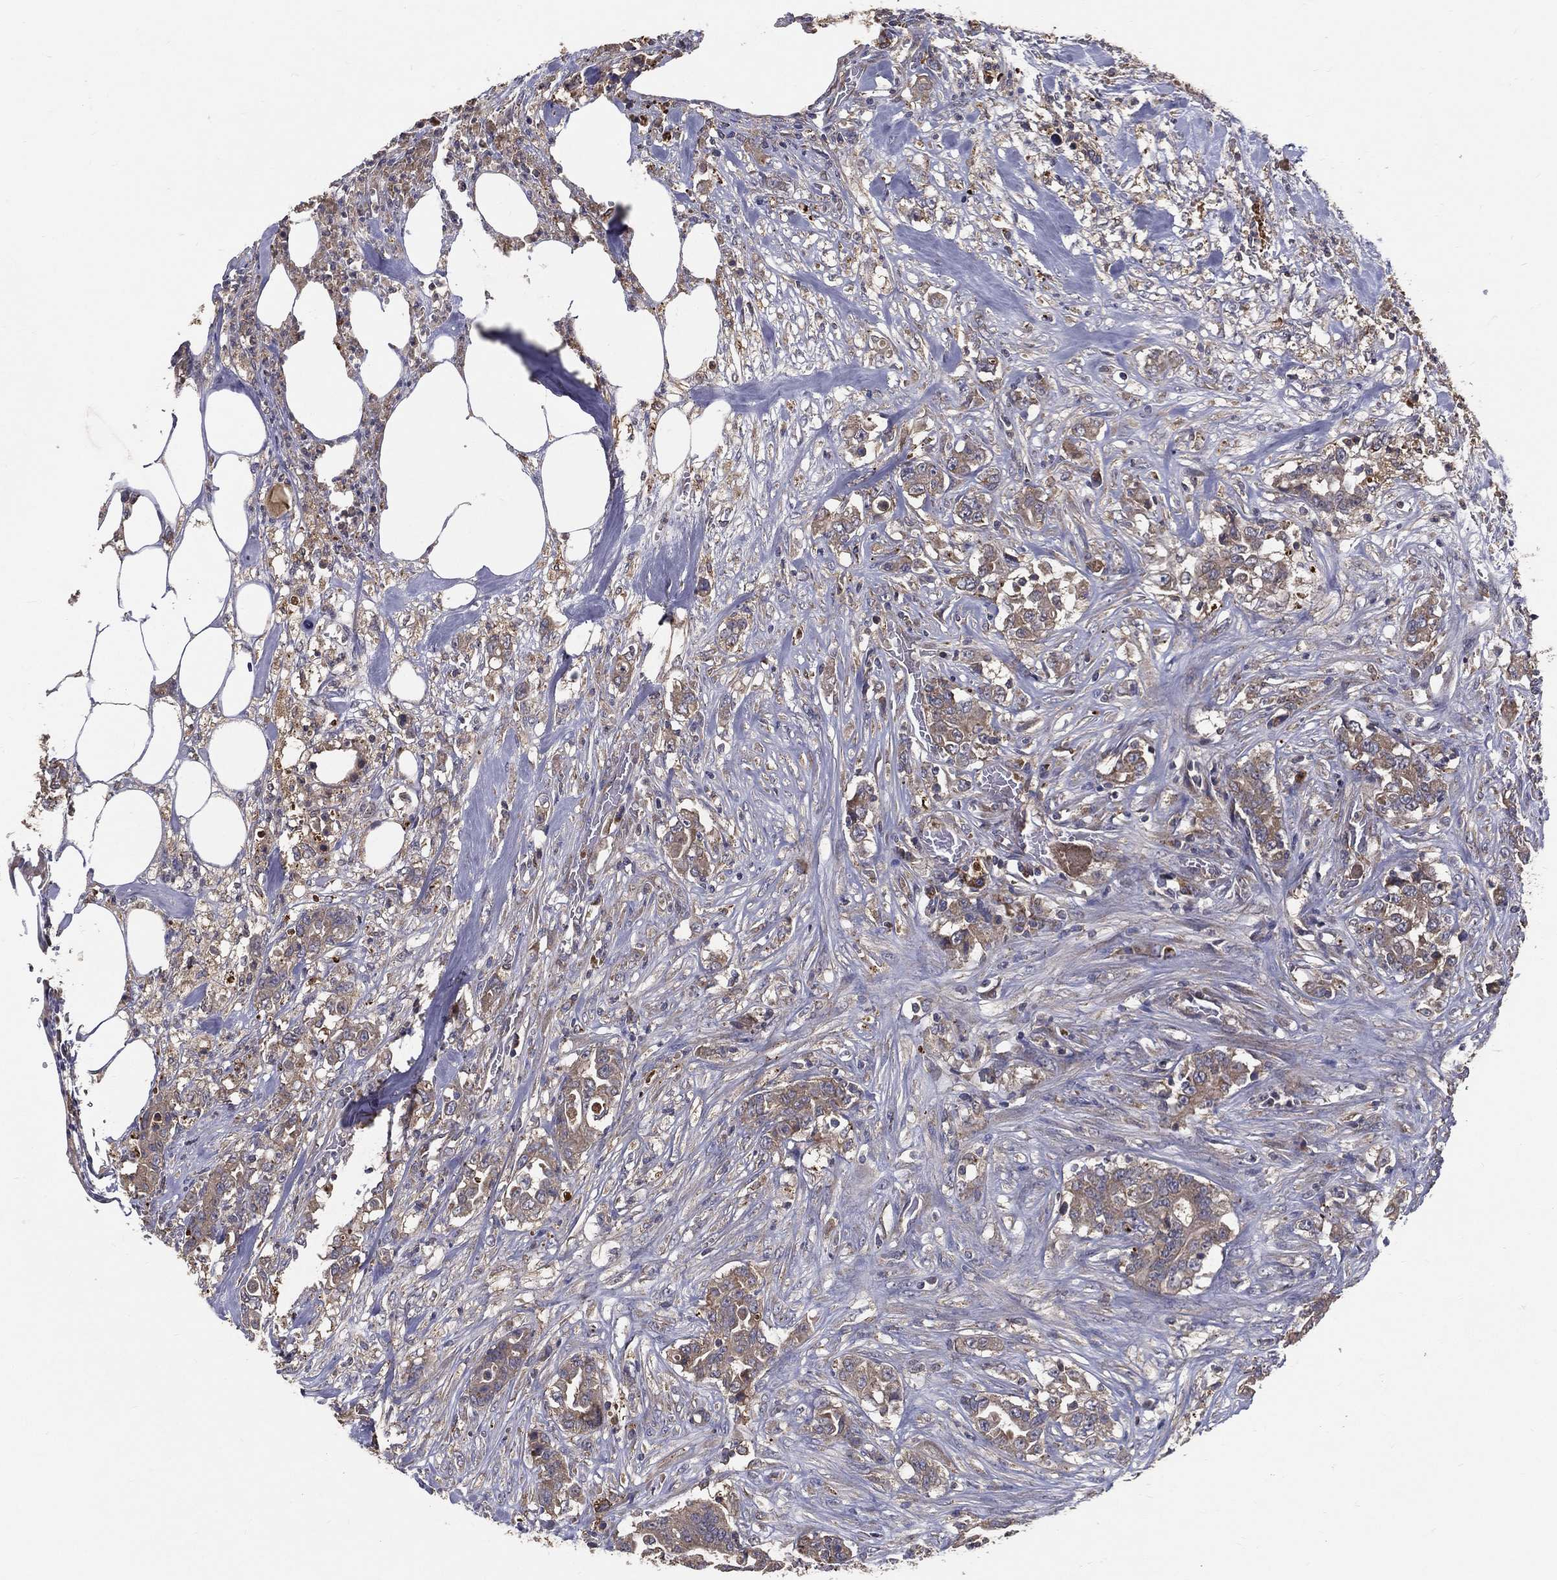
{"staining": {"intensity": "weak", "quantity": "25%-75%", "location": "cytoplasmic/membranous"}, "tissue": "colorectal cancer", "cell_type": "Tumor cells", "image_type": "cancer", "snomed": [{"axis": "morphology", "description": "Adenocarcinoma, NOS"}, {"axis": "topography", "description": "Colon"}], "caption": "High-power microscopy captured an immunohistochemistry micrograph of colorectal cancer, revealing weak cytoplasmic/membranous expression in approximately 25%-75% of tumor cells.", "gene": "MT-ND1", "patient": {"sex": "female", "age": 69}}